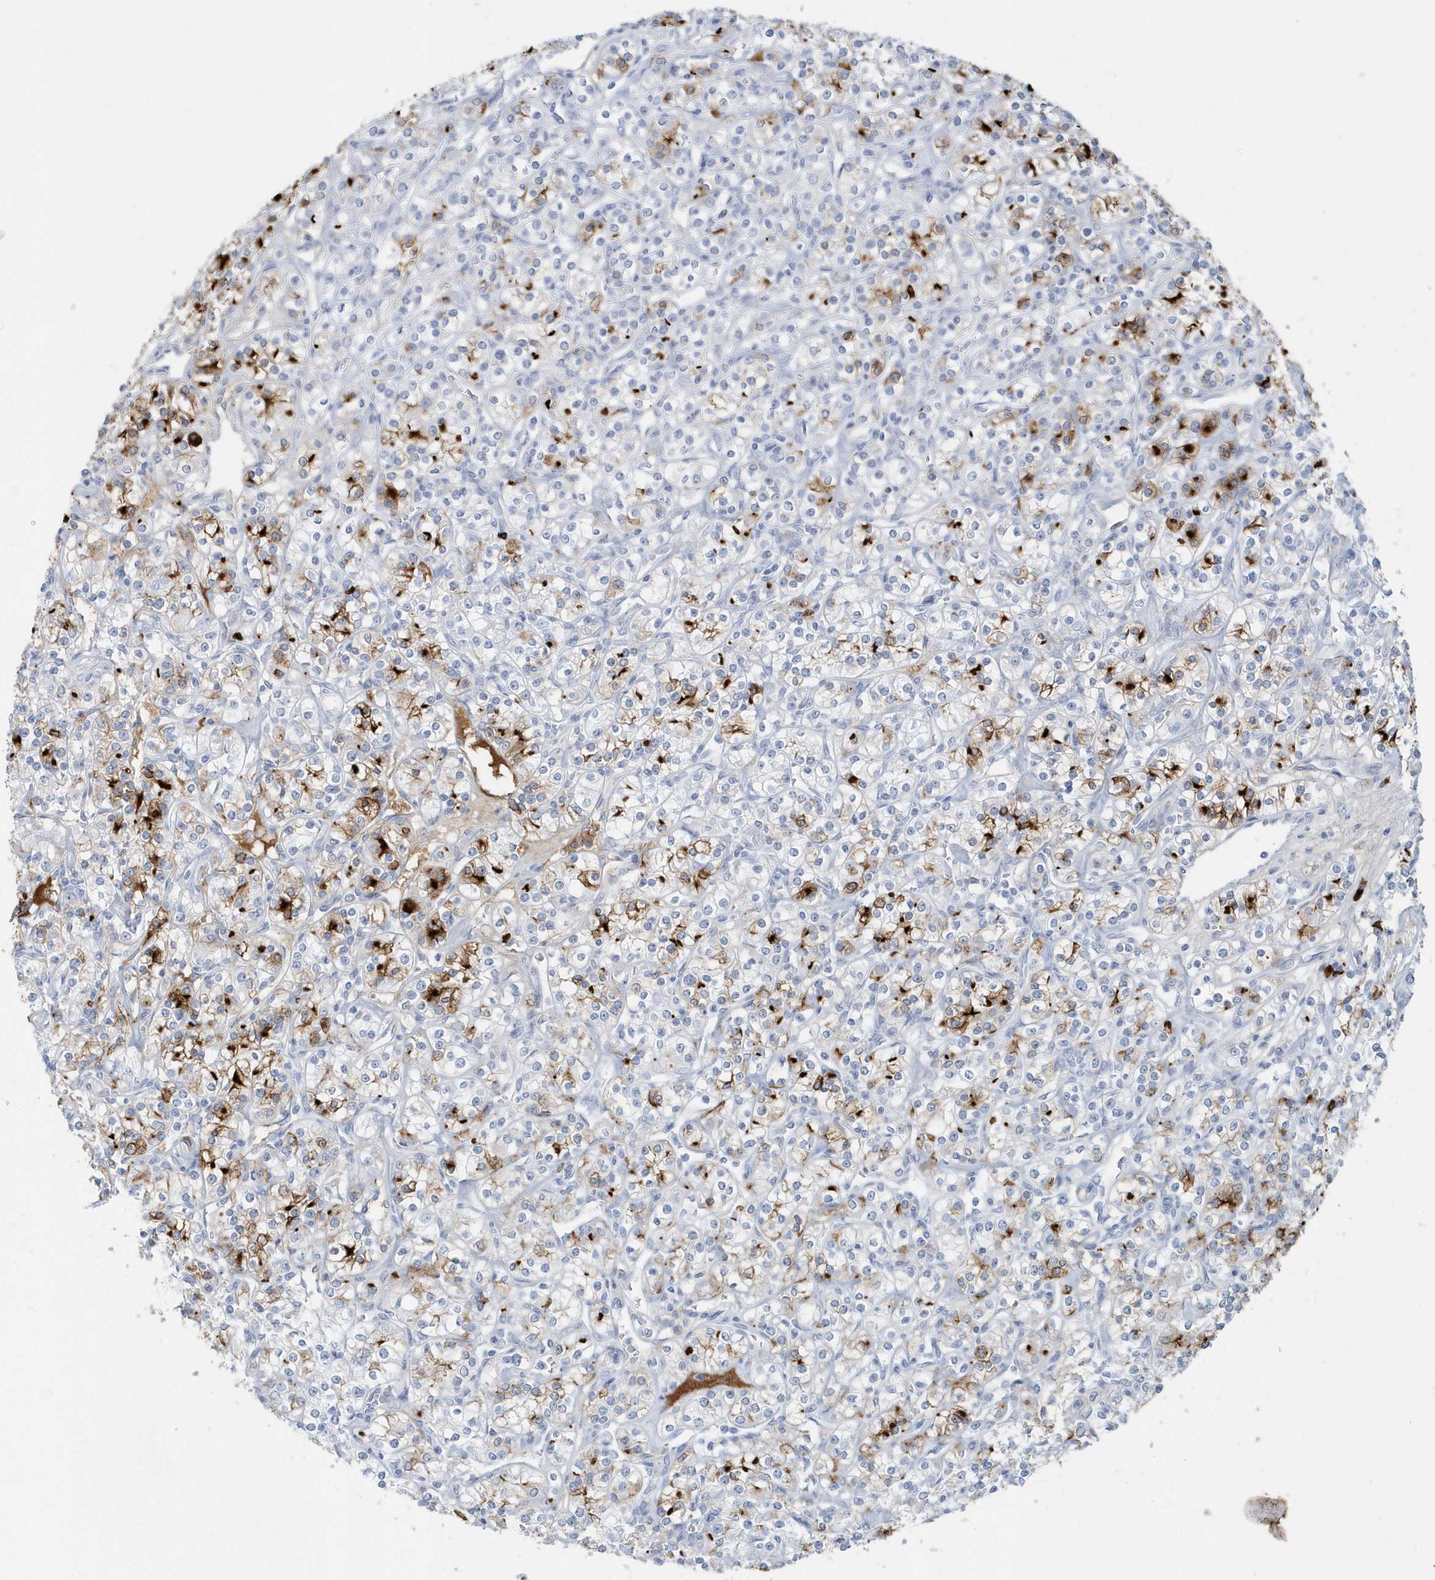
{"staining": {"intensity": "strong", "quantity": "<25%", "location": "cytoplasmic/membranous"}, "tissue": "renal cancer", "cell_type": "Tumor cells", "image_type": "cancer", "snomed": [{"axis": "morphology", "description": "Adenocarcinoma, NOS"}, {"axis": "topography", "description": "Kidney"}], "caption": "Tumor cells show strong cytoplasmic/membranous positivity in about <25% of cells in renal adenocarcinoma. Immunohistochemistry (ihc) stains the protein of interest in brown and the nuclei are stained blue.", "gene": "JCHAIN", "patient": {"sex": "male", "age": 77}}